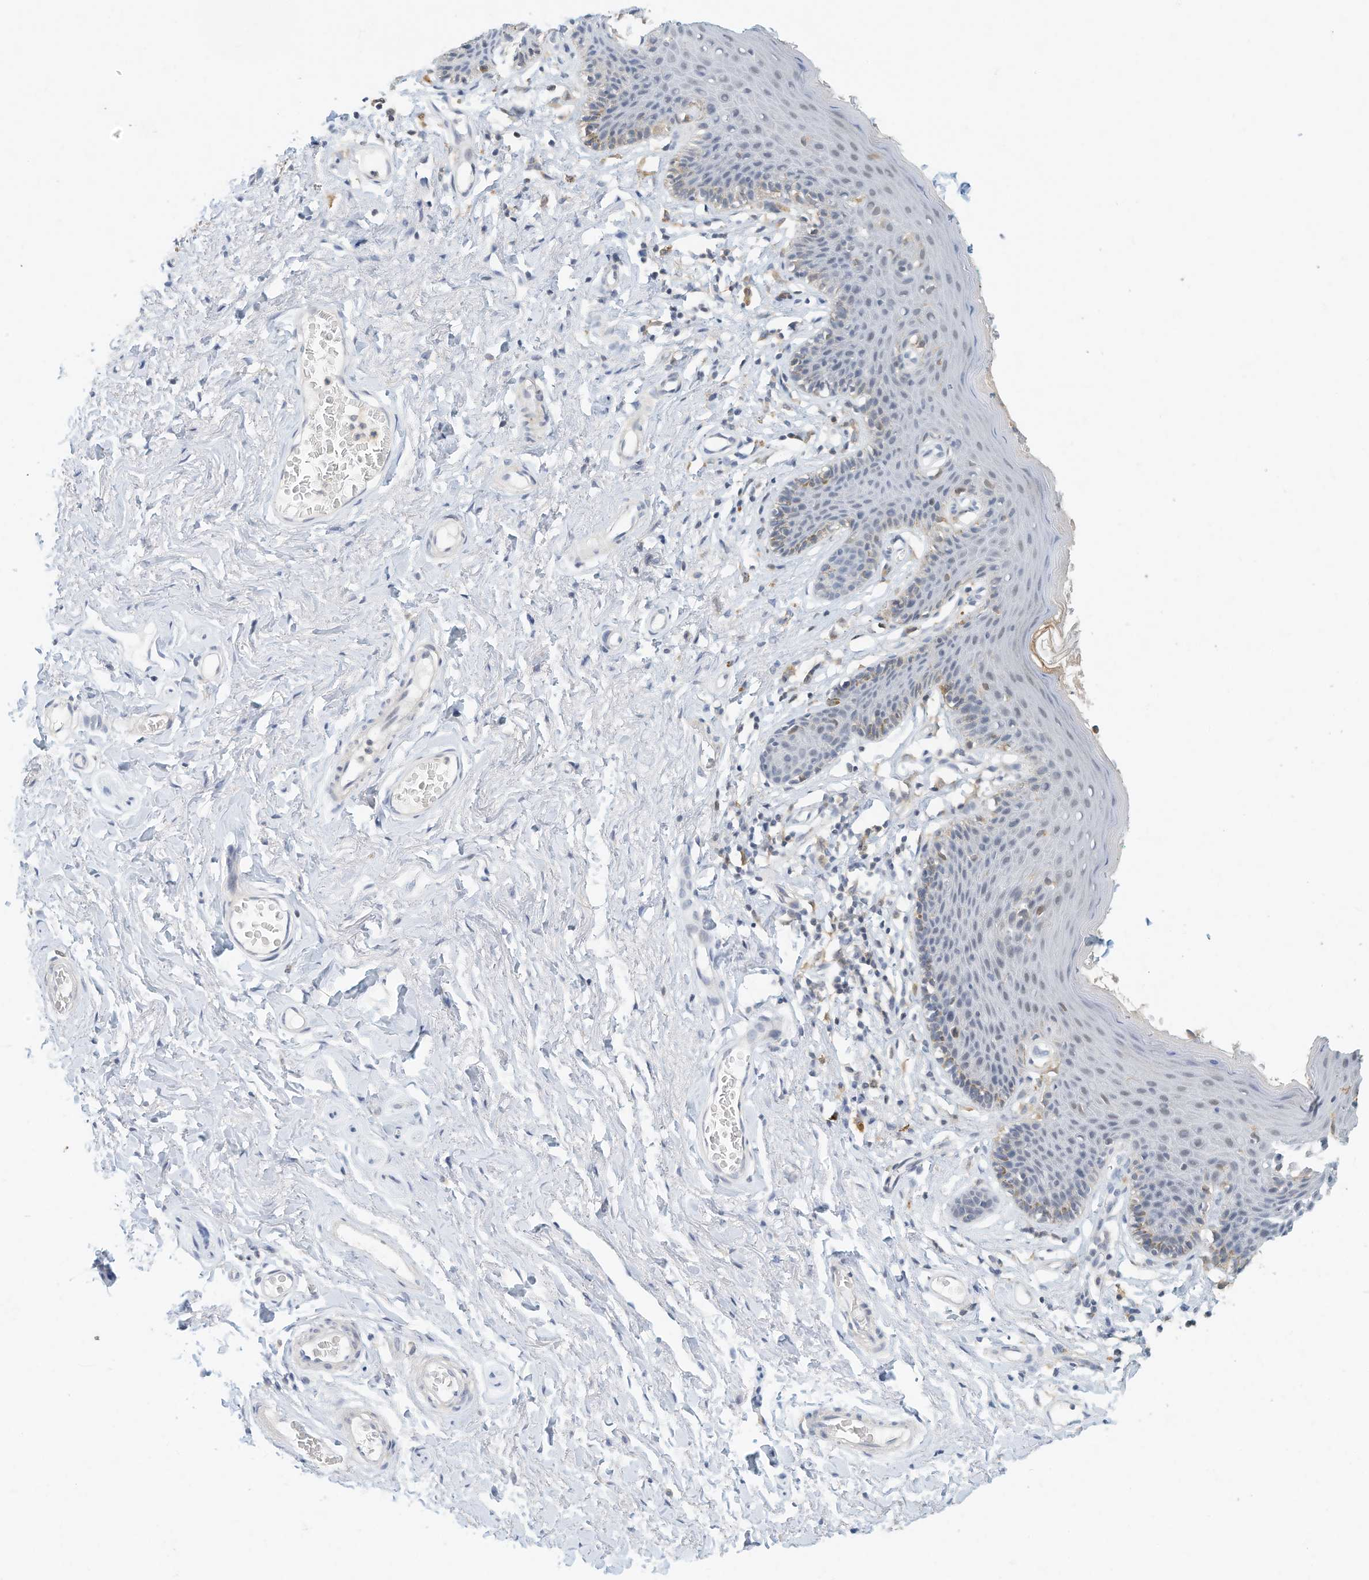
{"staining": {"intensity": "negative", "quantity": "none", "location": "none"}, "tissue": "skin", "cell_type": "Epidermal cells", "image_type": "normal", "snomed": [{"axis": "morphology", "description": "Normal tissue, NOS"}, {"axis": "topography", "description": "Vulva"}], "caption": "Epidermal cells show no significant protein positivity in normal skin. The staining was performed using DAB to visualize the protein expression in brown, while the nuclei were stained in blue with hematoxylin (Magnification: 20x).", "gene": "MICAL1", "patient": {"sex": "female", "age": 66}}